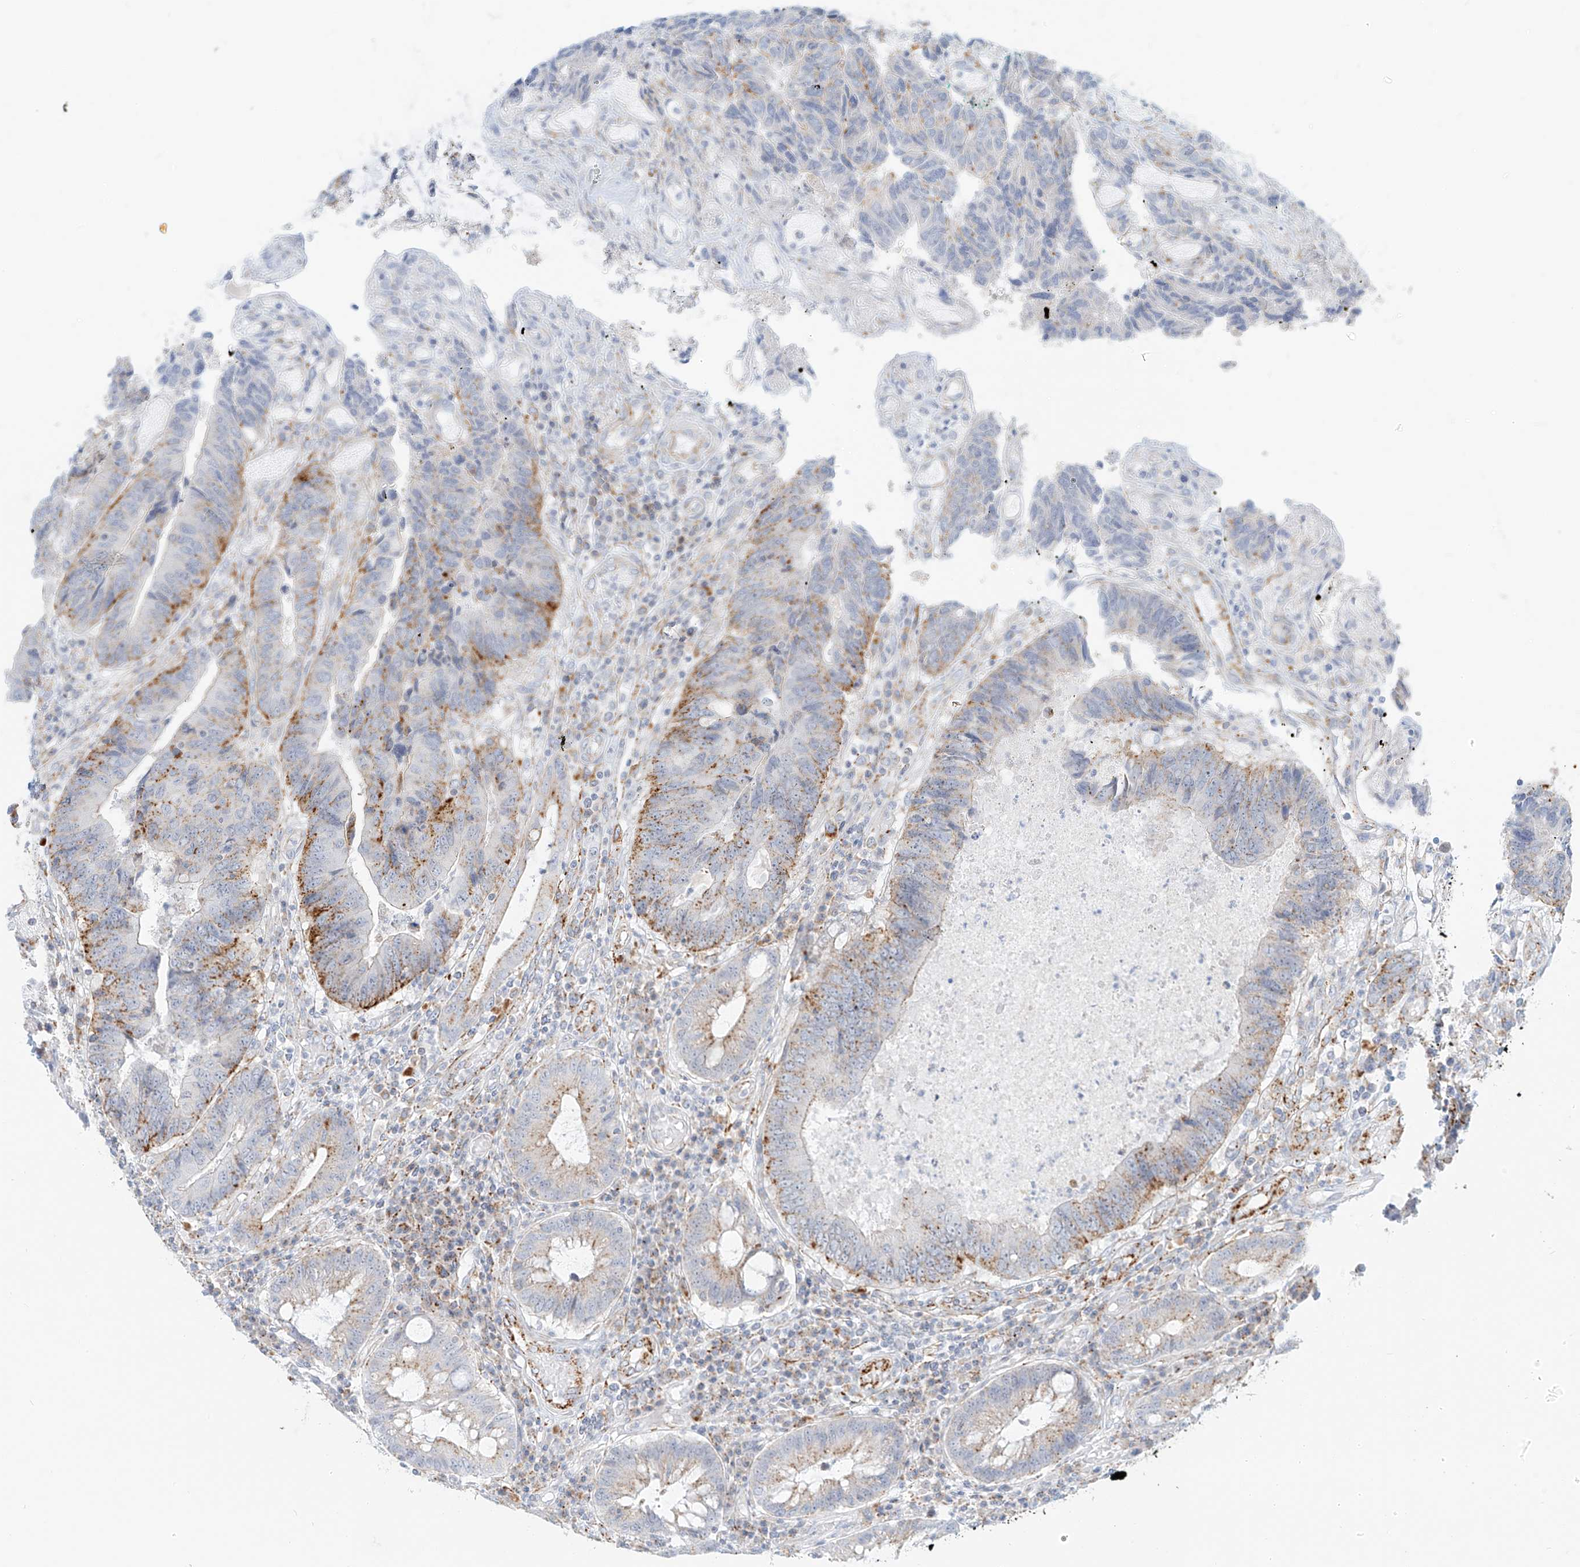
{"staining": {"intensity": "moderate", "quantity": ">75%", "location": "cytoplasmic/membranous"}, "tissue": "colorectal cancer", "cell_type": "Tumor cells", "image_type": "cancer", "snomed": [{"axis": "morphology", "description": "Adenocarcinoma, NOS"}, {"axis": "topography", "description": "Rectum"}], "caption": "Colorectal cancer stained with DAB (3,3'-diaminobenzidine) IHC shows medium levels of moderate cytoplasmic/membranous positivity in about >75% of tumor cells.", "gene": "SLC35F6", "patient": {"sex": "male", "age": 84}}